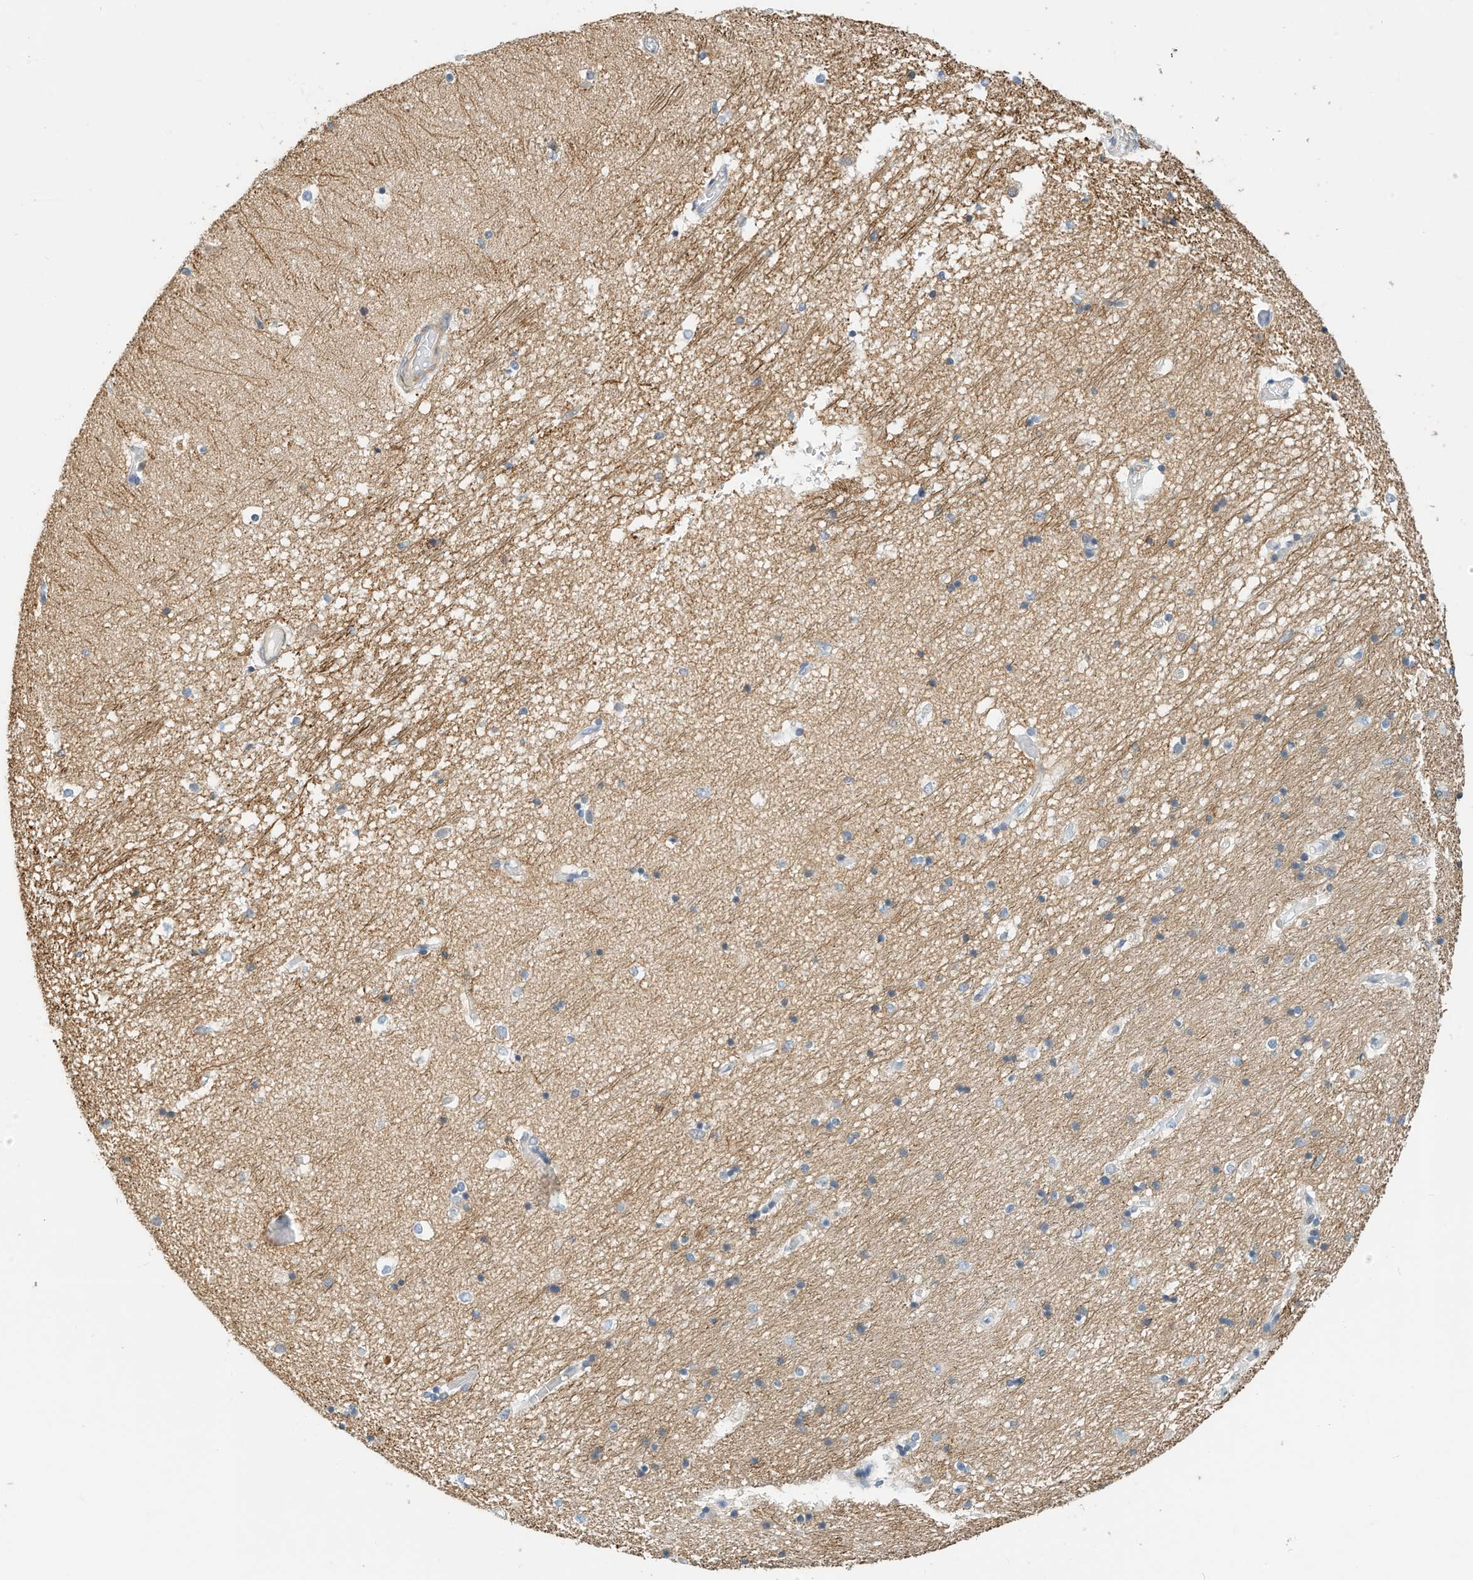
{"staining": {"intensity": "moderate", "quantity": "<25%", "location": "cytoplasmic/membranous"}, "tissue": "hippocampus", "cell_type": "Glial cells", "image_type": "normal", "snomed": [{"axis": "morphology", "description": "Normal tissue, NOS"}, {"axis": "topography", "description": "Hippocampus"}], "caption": "Immunohistochemistry staining of unremarkable hippocampus, which reveals low levels of moderate cytoplasmic/membranous expression in about <25% of glial cells indicating moderate cytoplasmic/membranous protein expression. The staining was performed using DAB (3,3'-diaminobenzidine) (brown) for protein detection and nuclei were counterstained in hematoxylin (blue).", "gene": "MICAL1", "patient": {"sex": "male", "age": 45}}